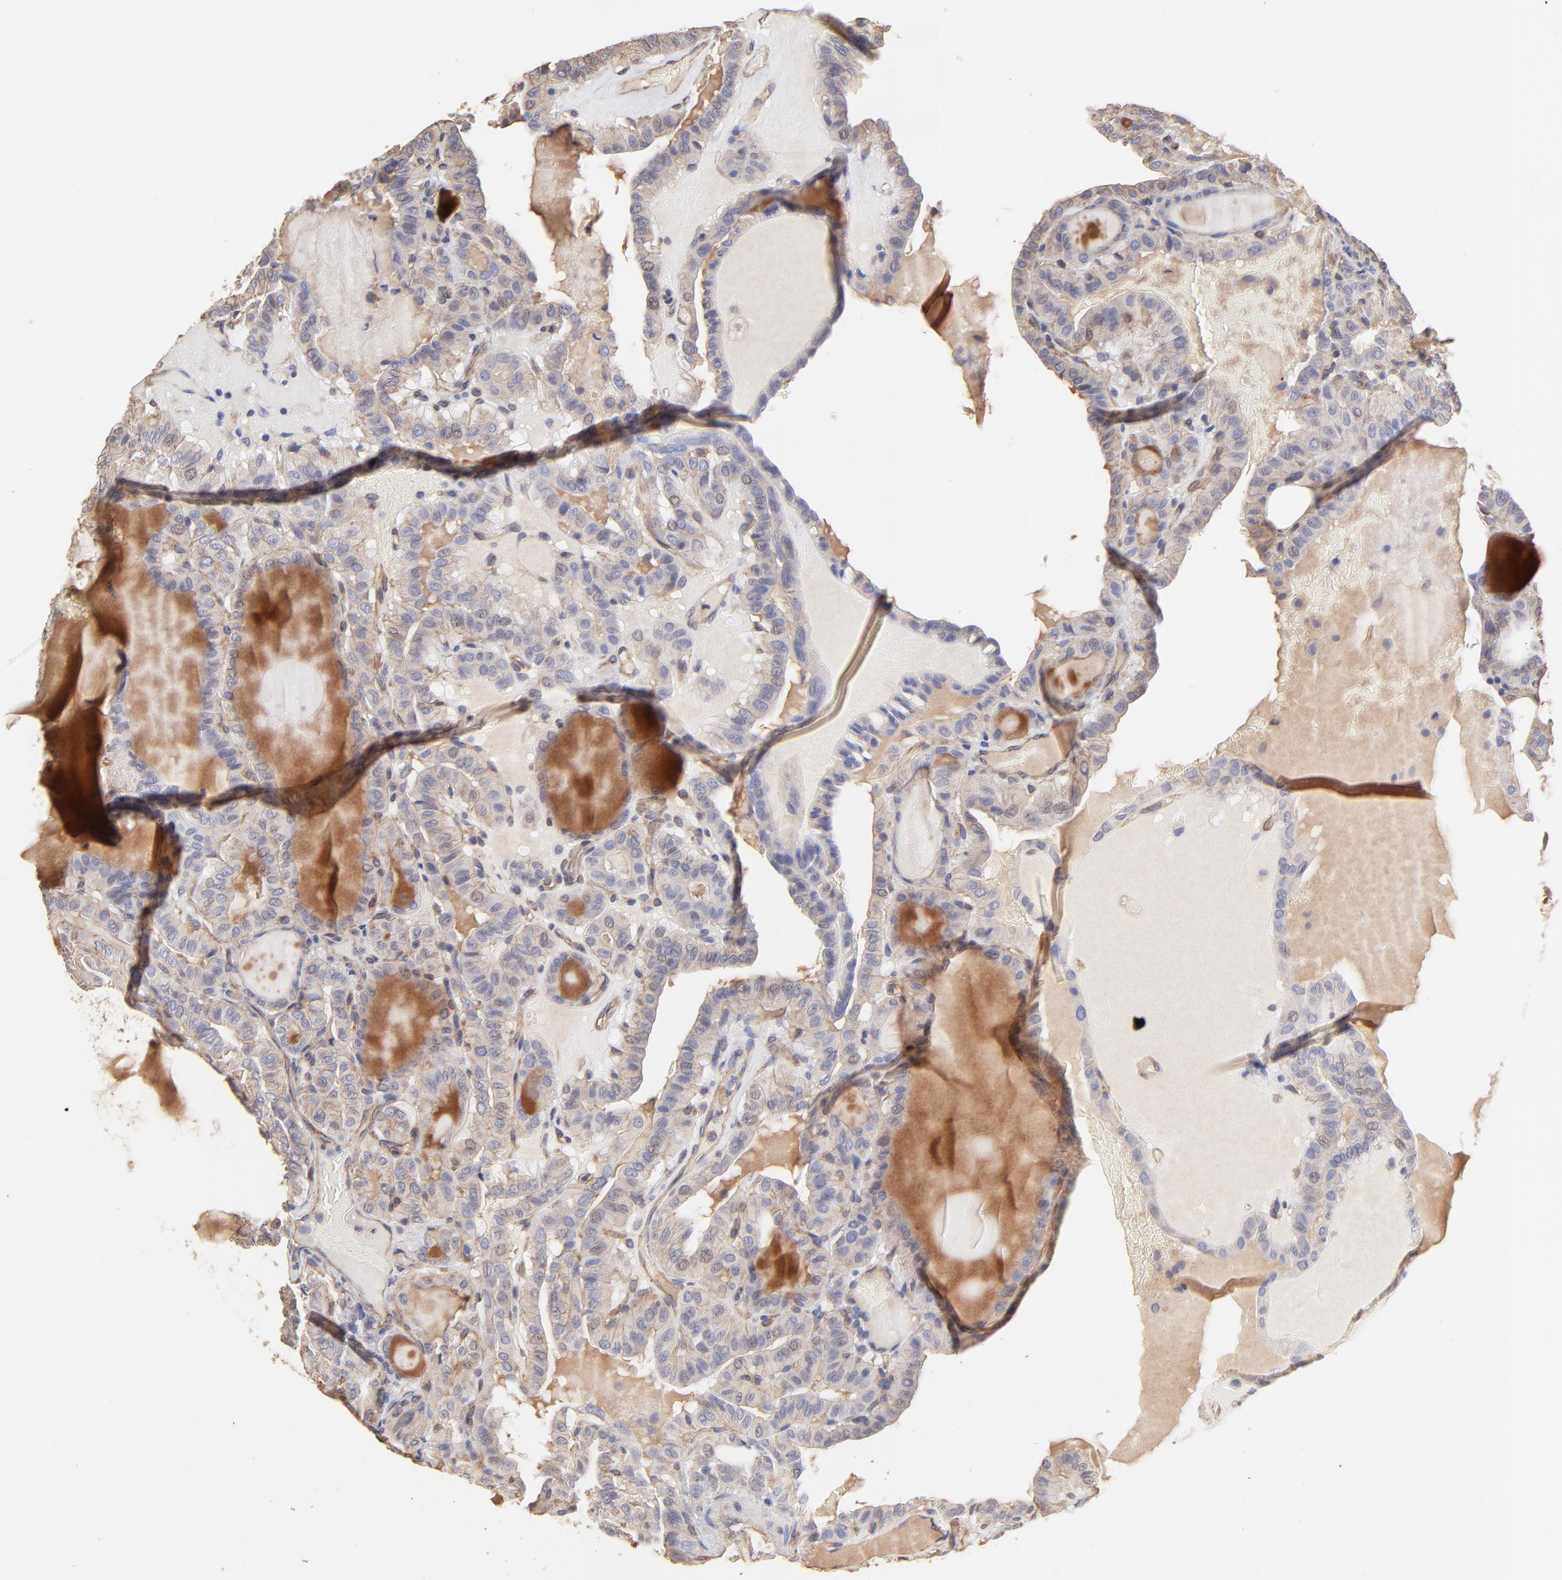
{"staining": {"intensity": "weak", "quantity": "25%-75%", "location": "cytoplasmic/membranous"}, "tissue": "thyroid cancer", "cell_type": "Tumor cells", "image_type": "cancer", "snomed": [{"axis": "morphology", "description": "Papillary adenocarcinoma, NOS"}, {"axis": "topography", "description": "Thyroid gland"}], "caption": "A brown stain labels weak cytoplasmic/membranous staining of a protein in thyroid papillary adenocarcinoma tumor cells.", "gene": "LRCH2", "patient": {"sex": "male", "age": 77}}